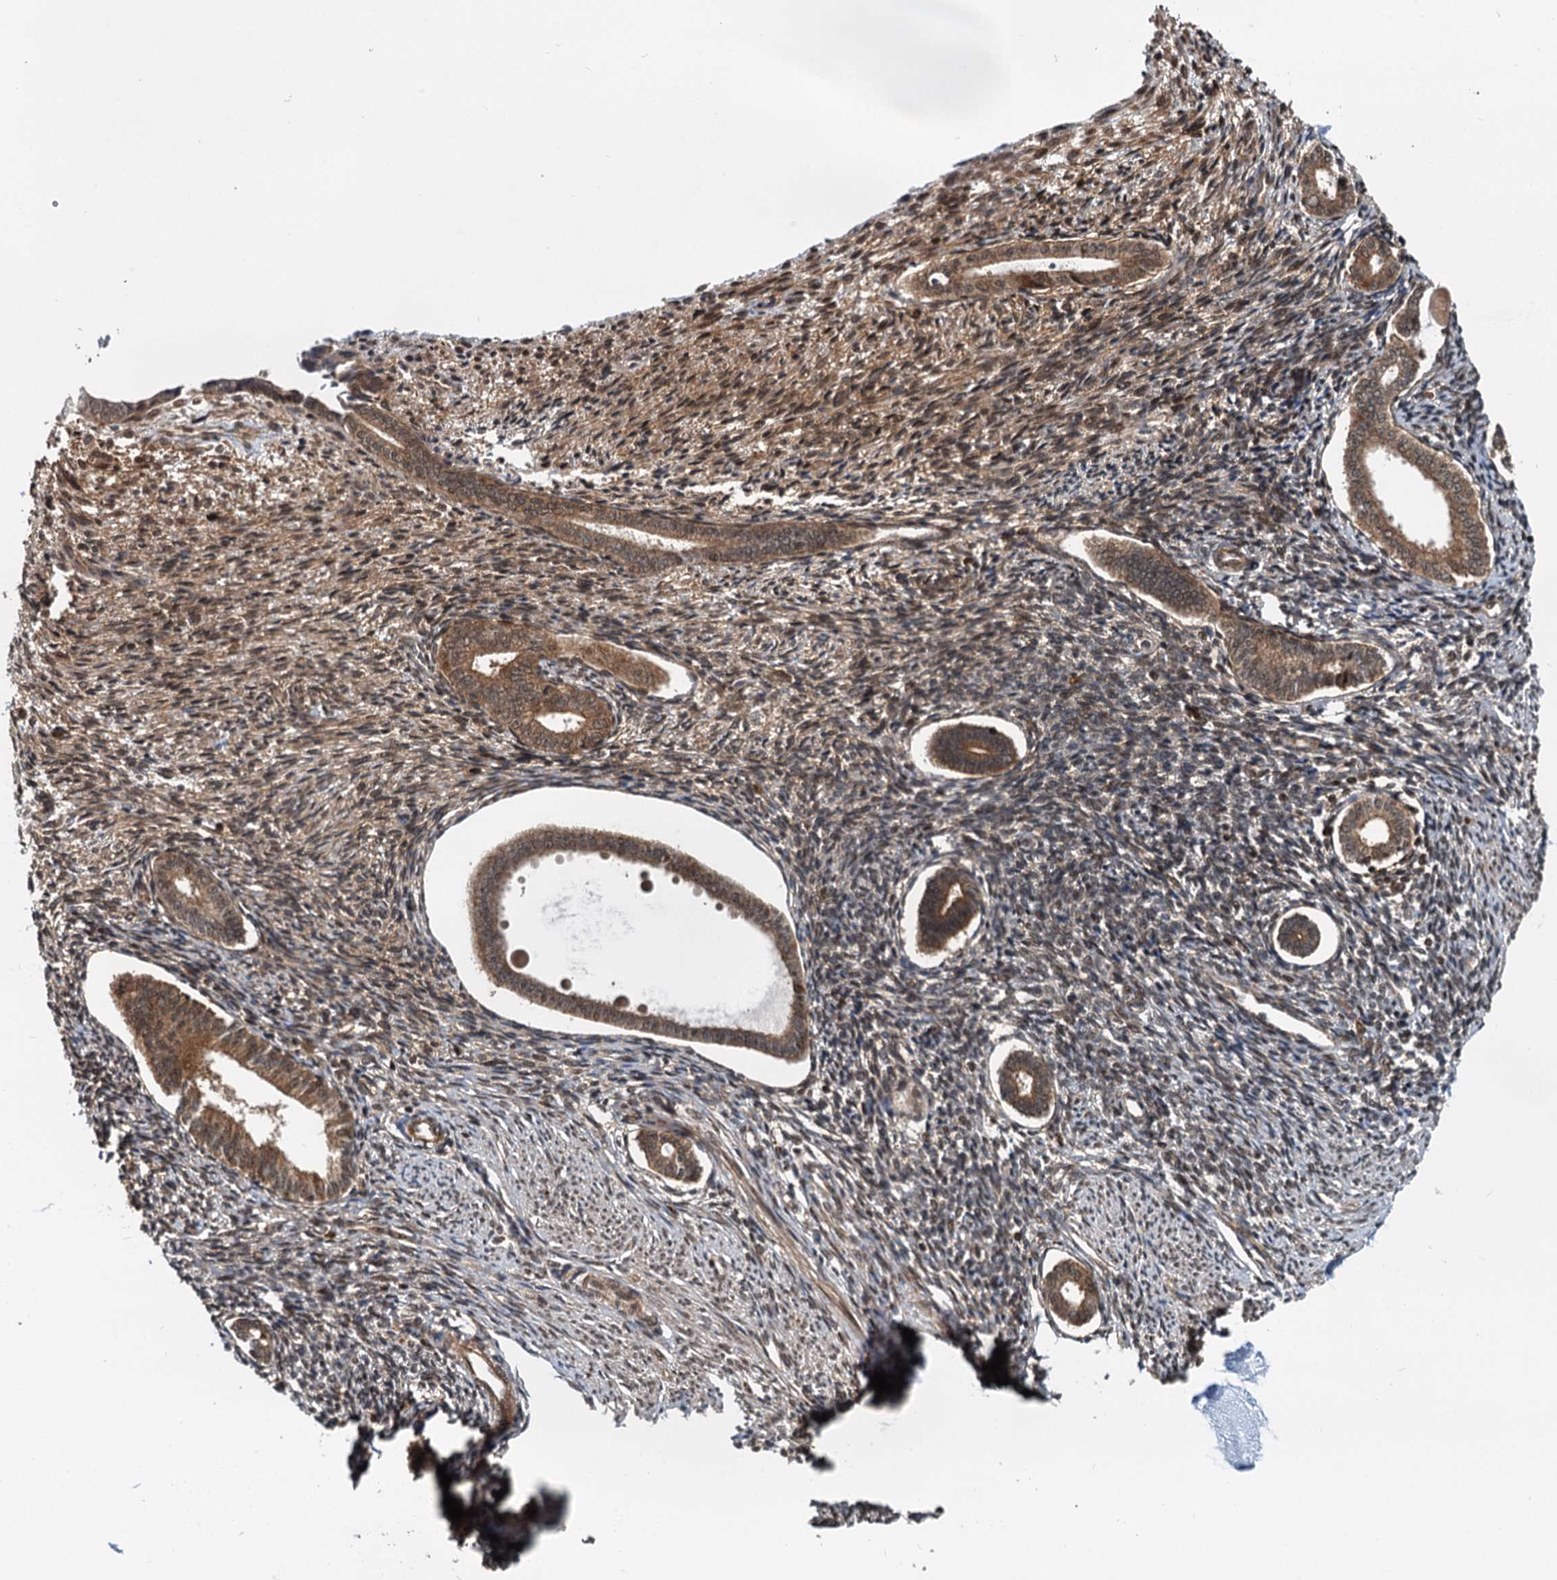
{"staining": {"intensity": "moderate", "quantity": "25%-75%", "location": "cytoplasmic/membranous,nuclear"}, "tissue": "endometrium", "cell_type": "Cells in endometrial stroma", "image_type": "normal", "snomed": [{"axis": "morphology", "description": "Normal tissue, NOS"}, {"axis": "topography", "description": "Endometrium"}], "caption": "An image of human endometrium stained for a protein exhibits moderate cytoplasmic/membranous,nuclear brown staining in cells in endometrial stroma. Ihc stains the protein in brown and the nuclei are stained blue.", "gene": "STUB1", "patient": {"sex": "female", "age": 56}}